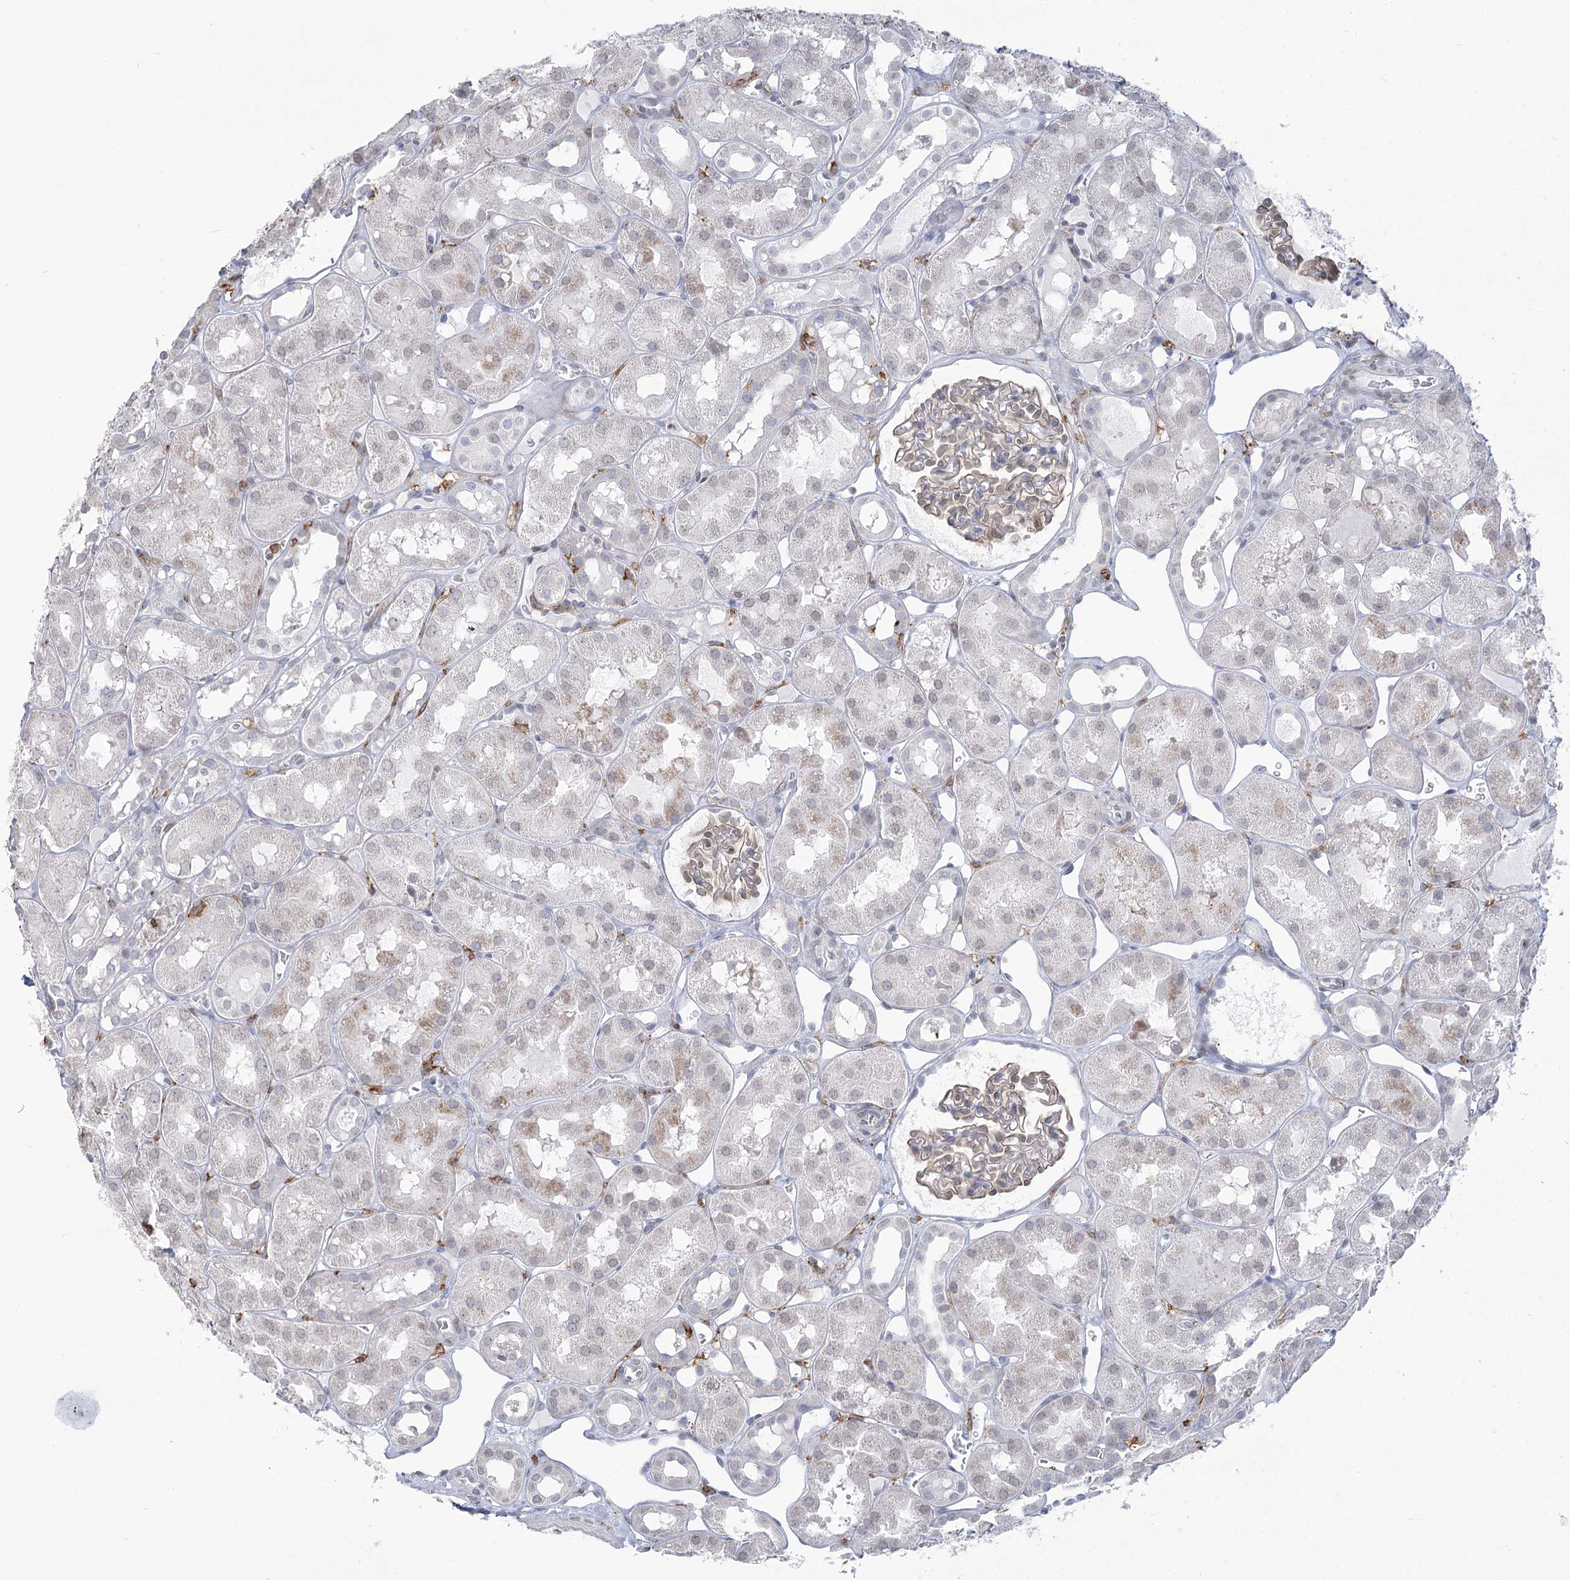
{"staining": {"intensity": "moderate", "quantity": ">75%", "location": "cytoplasmic/membranous"}, "tissue": "kidney", "cell_type": "Cells in glomeruli", "image_type": "normal", "snomed": [{"axis": "morphology", "description": "Normal tissue, NOS"}, {"axis": "topography", "description": "Kidney"}], "caption": "The histopathology image reveals staining of unremarkable kidney, revealing moderate cytoplasmic/membranous protein staining (brown color) within cells in glomeruli.", "gene": "C11orf1", "patient": {"sex": "male", "age": 16}}